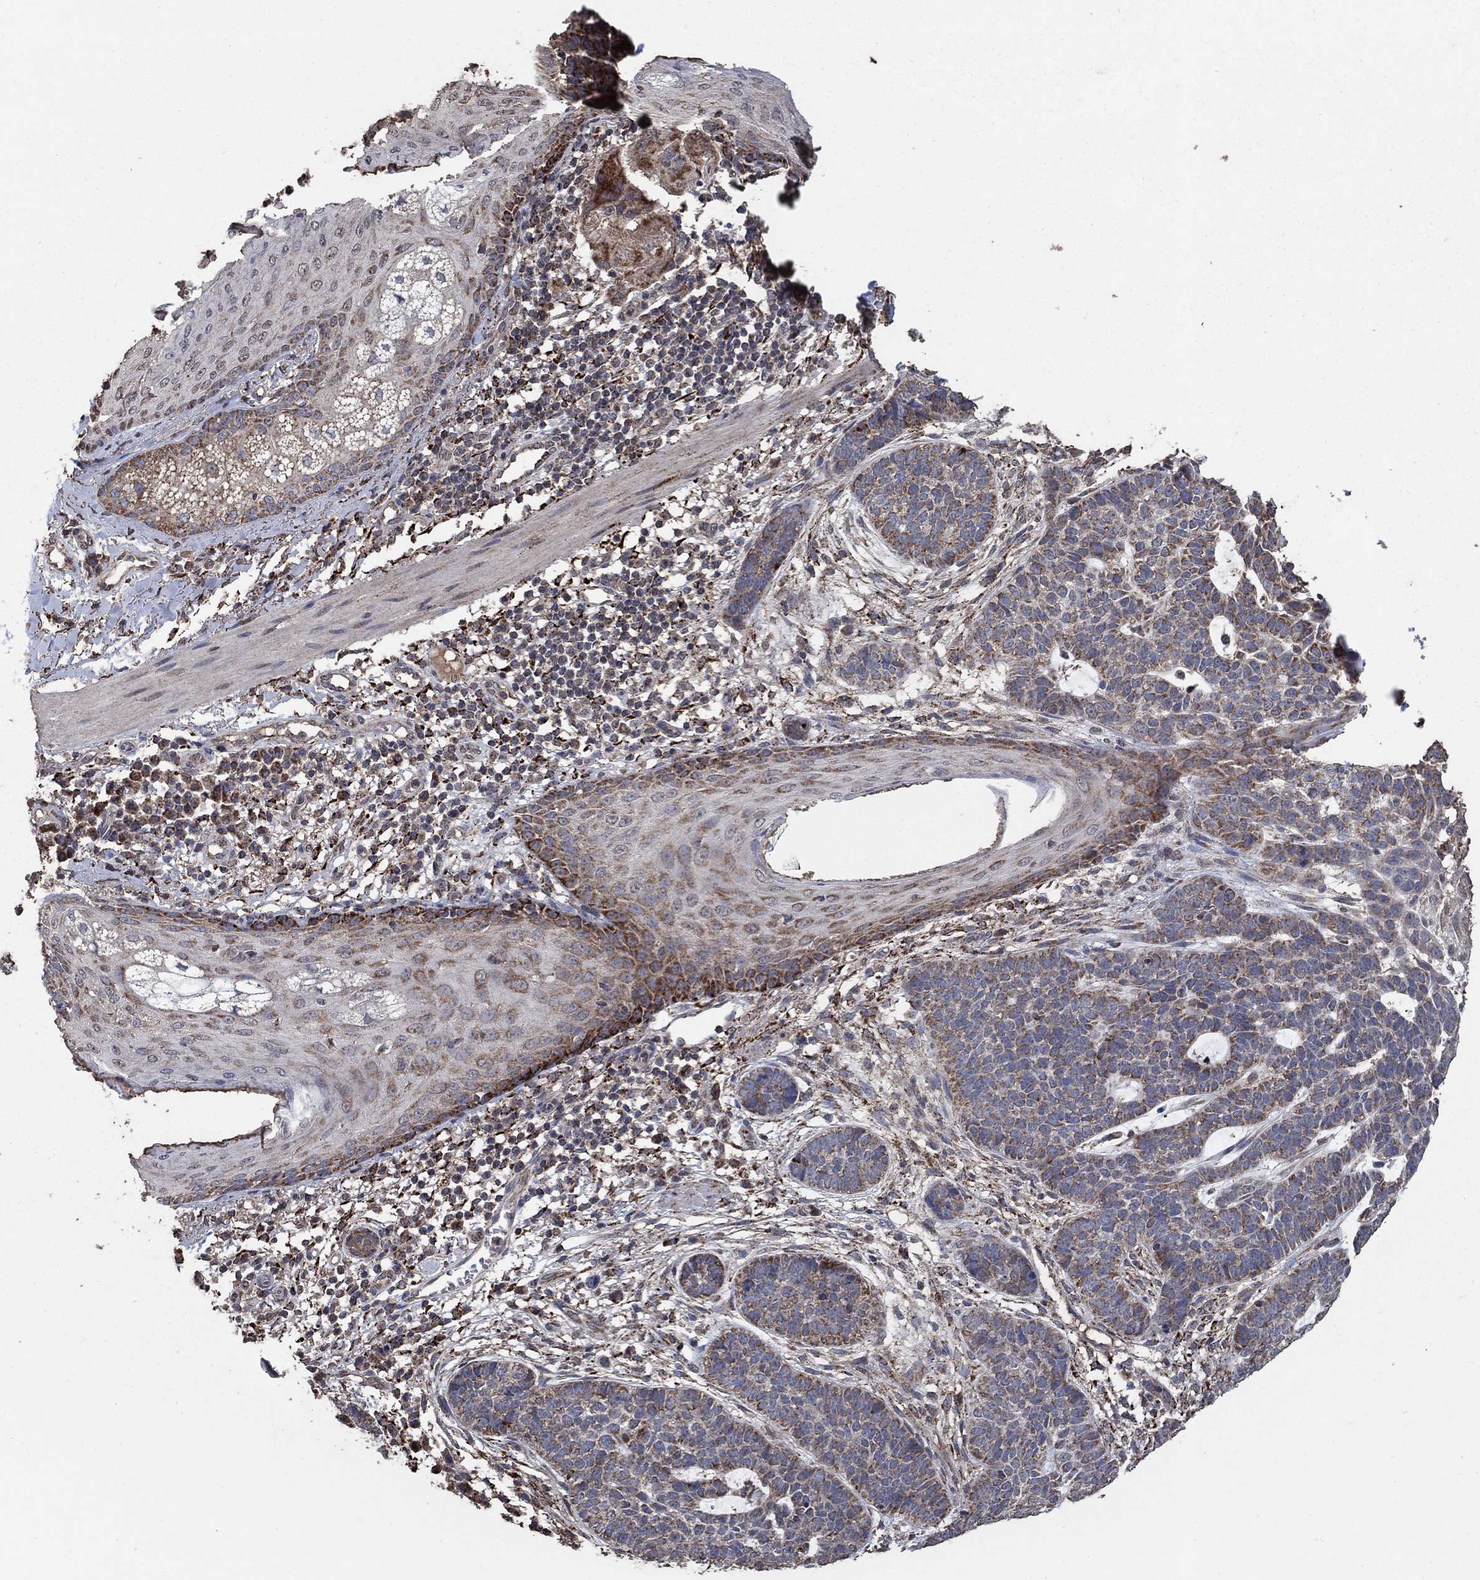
{"staining": {"intensity": "moderate", "quantity": "<25%", "location": "cytoplasmic/membranous"}, "tissue": "skin cancer", "cell_type": "Tumor cells", "image_type": "cancer", "snomed": [{"axis": "morphology", "description": "Squamous cell carcinoma, NOS"}, {"axis": "topography", "description": "Skin"}], "caption": "Immunohistochemical staining of skin cancer displays low levels of moderate cytoplasmic/membranous protein staining in approximately <25% of tumor cells. The protein is stained brown, and the nuclei are stained in blue (DAB IHC with brightfield microscopy, high magnification).", "gene": "MRPS24", "patient": {"sex": "male", "age": 88}}